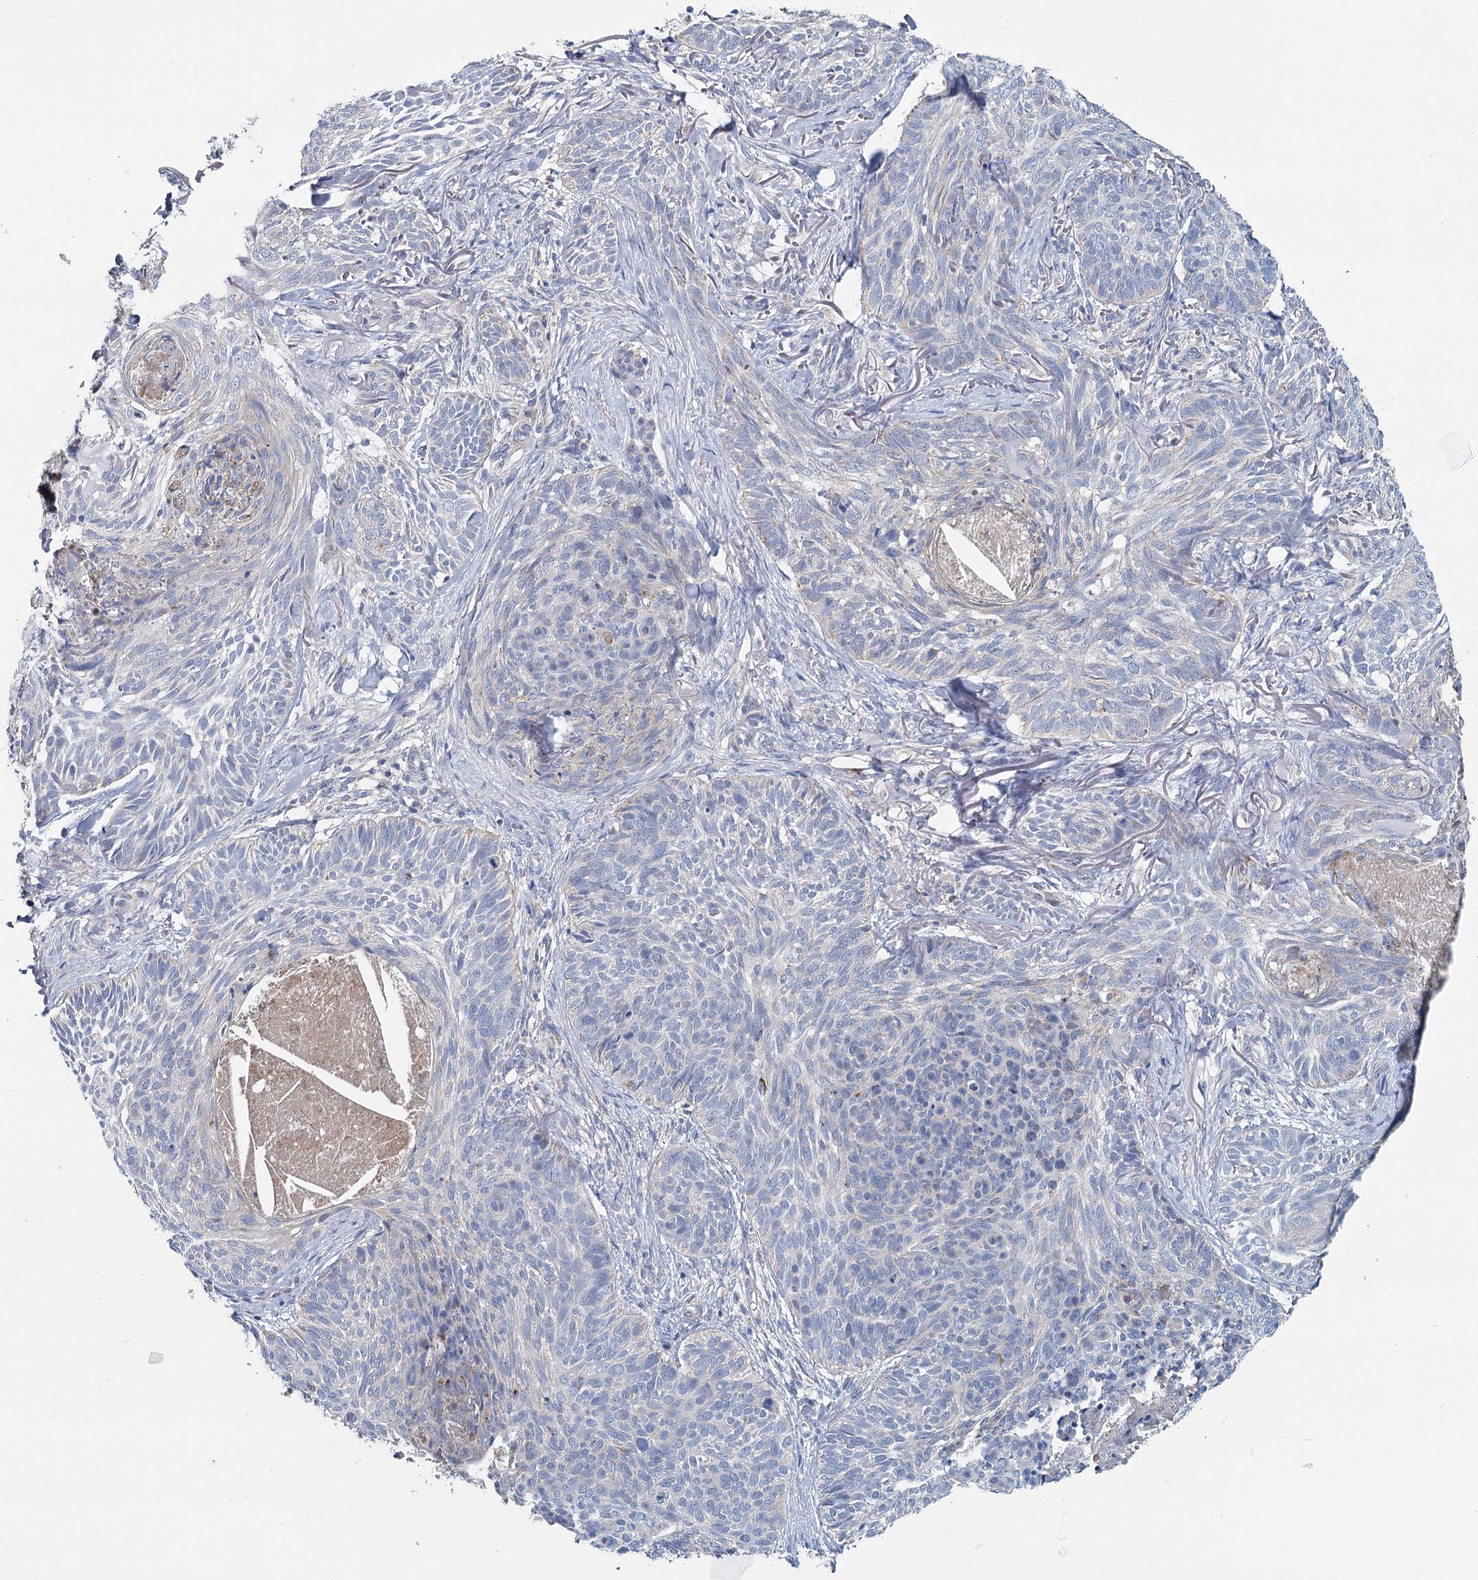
{"staining": {"intensity": "negative", "quantity": "none", "location": "none"}, "tissue": "skin cancer", "cell_type": "Tumor cells", "image_type": "cancer", "snomed": [{"axis": "morphology", "description": "Normal tissue, NOS"}, {"axis": "morphology", "description": "Basal cell carcinoma"}, {"axis": "topography", "description": "Skin"}], "caption": "Tumor cells are negative for protein expression in human skin basal cell carcinoma.", "gene": "ANKRD16", "patient": {"sex": "male", "age": 66}}